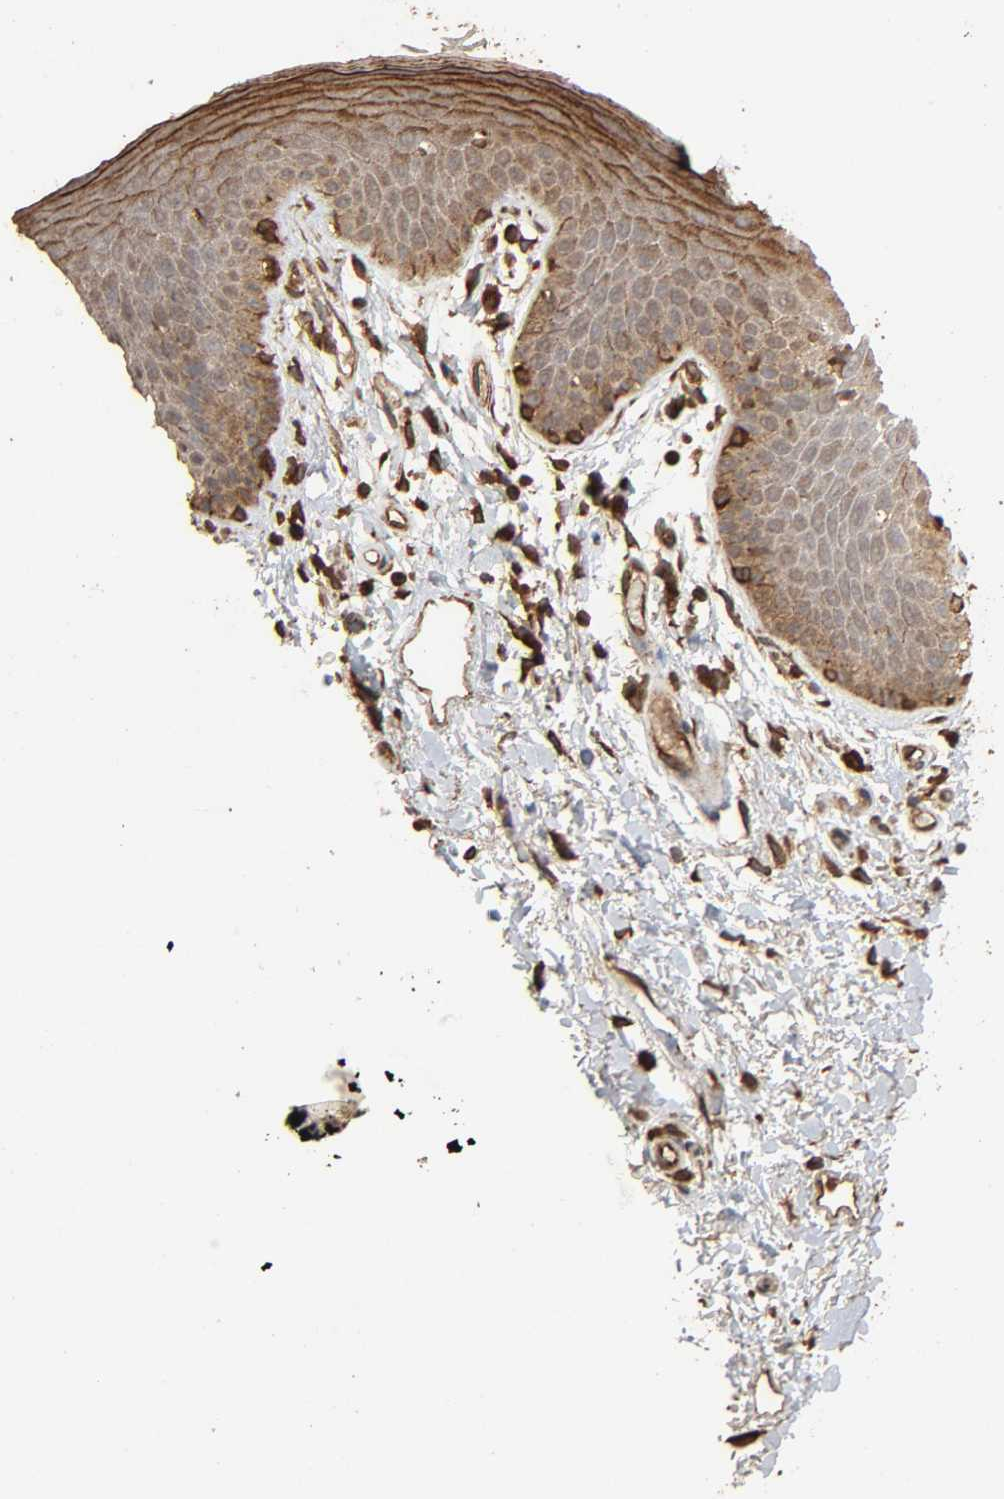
{"staining": {"intensity": "moderate", "quantity": "25%-75%", "location": "cytoplasmic/membranous"}, "tissue": "skin", "cell_type": "Epidermal cells", "image_type": "normal", "snomed": [{"axis": "morphology", "description": "Normal tissue, NOS"}, {"axis": "topography", "description": "Anal"}], "caption": "Immunohistochemistry (IHC) staining of normal skin, which demonstrates medium levels of moderate cytoplasmic/membranous positivity in approximately 25%-75% of epidermal cells indicating moderate cytoplasmic/membranous protein staining. The staining was performed using DAB (3,3'-diaminobenzidine) (brown) for protein detection and nuclei were counterstained in hematoxylin (blue).", "gene": "RPS6KA6", "patient": {"sex": "male", "age": 74}}